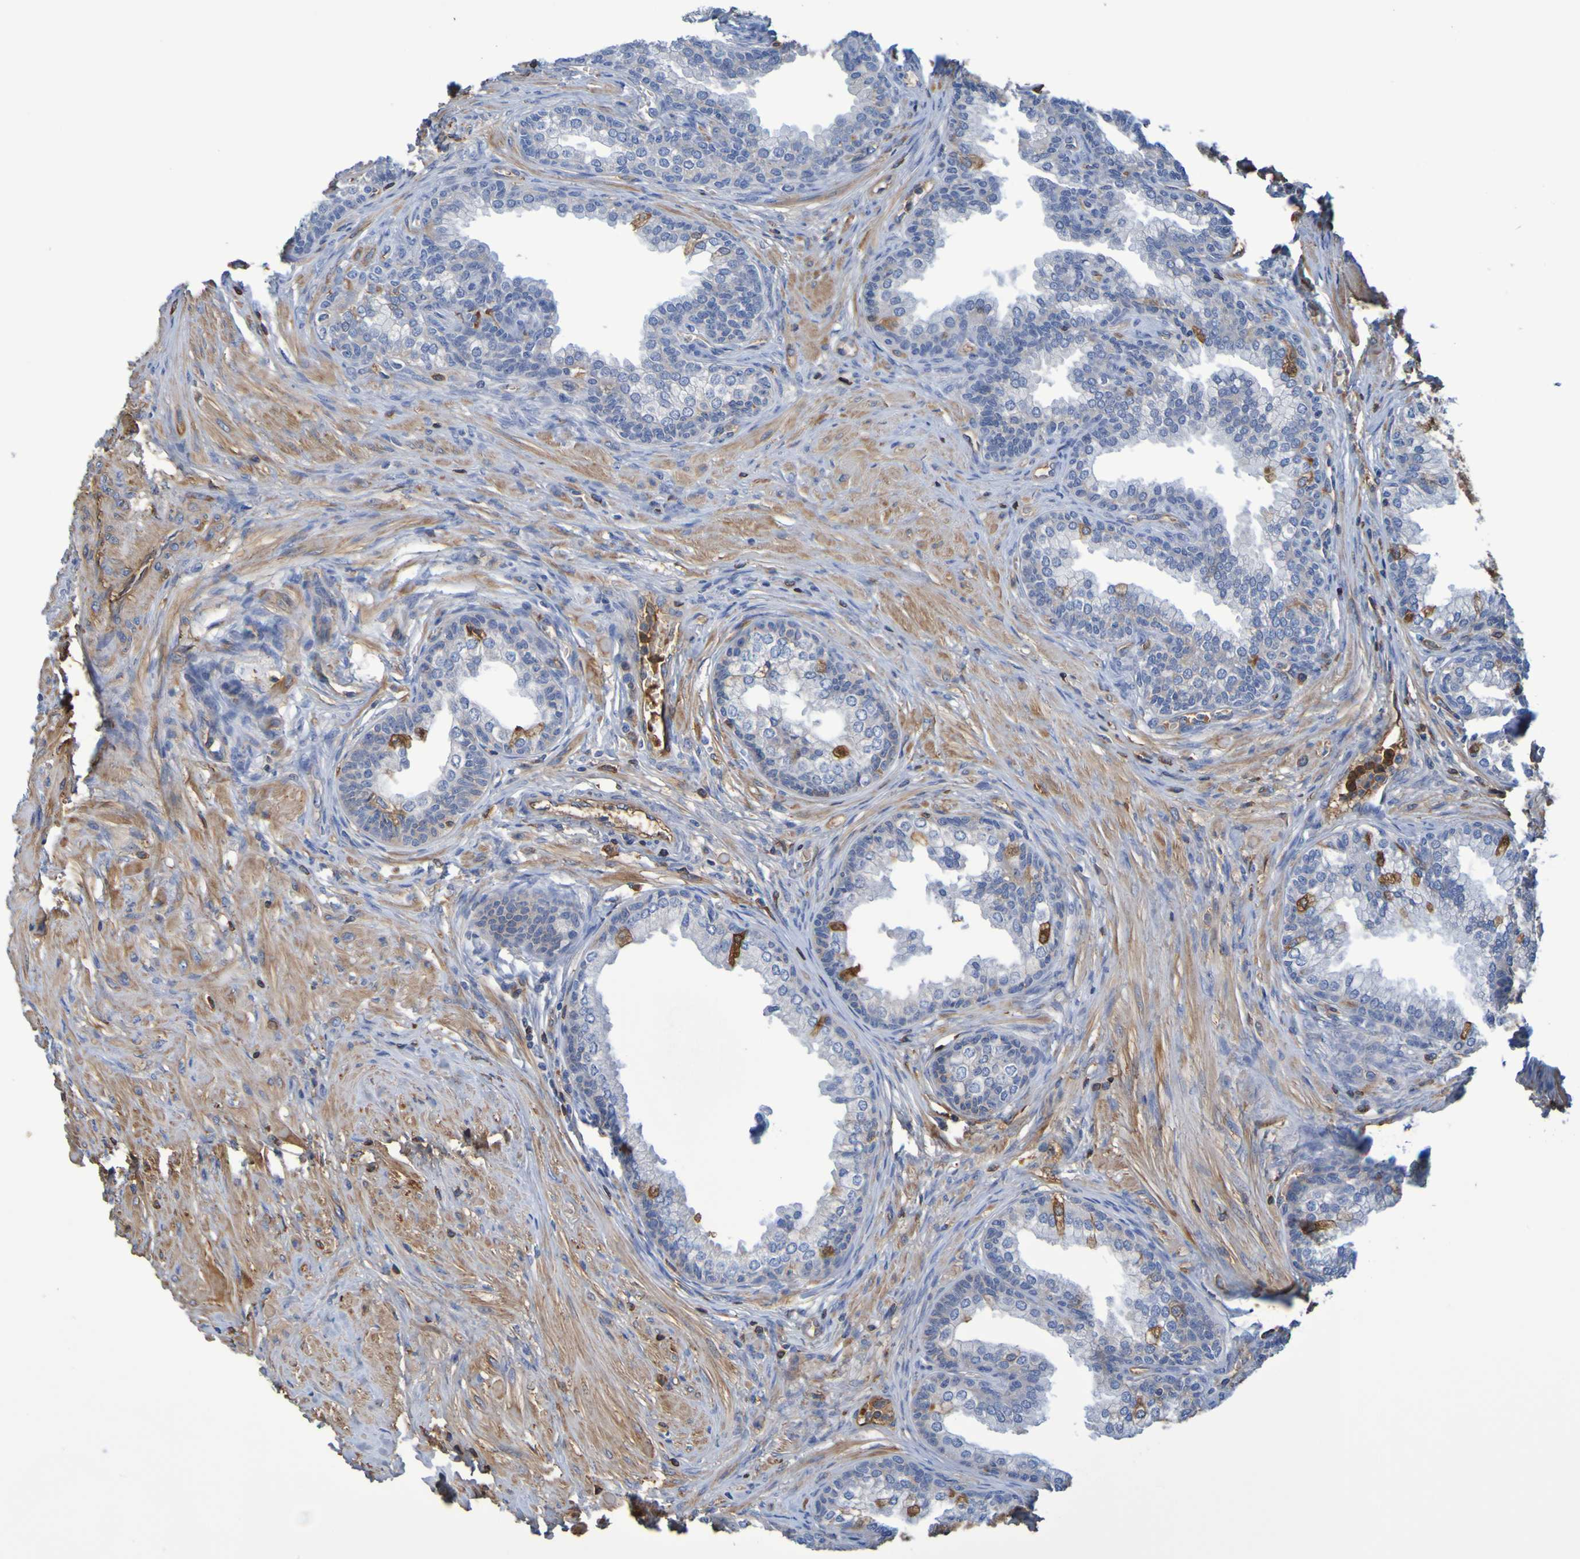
{"staining": {"intensity": "moderate", "quantity": "25%-75%", "location": "cytoplasmic/membranous"}, "tissue": "prostate", "cell_type": "Glandular cells", "image_type": "normal", "snomed": [{"axis": "morphology", "description": "Normal tissue, NOS"}, {"axis": "morphology", "description": "Urothelial carcinoma, Low grade"}, {"axis": "topography", "description": "Urinary bladder"}, {"axis": "topography", "description": "Prostate"}], "caption": "Immunohistochemical staining of unremarkable prostate reveals 25%-75% levels of moderate cytoplasmic/membranous protein expression in about 25%-75% of glandular cells. (Brightfield microscopy of DAB IHC at high magnification).", "gene": "GAB3", "patient": {"sex": "male", "age": 60}}